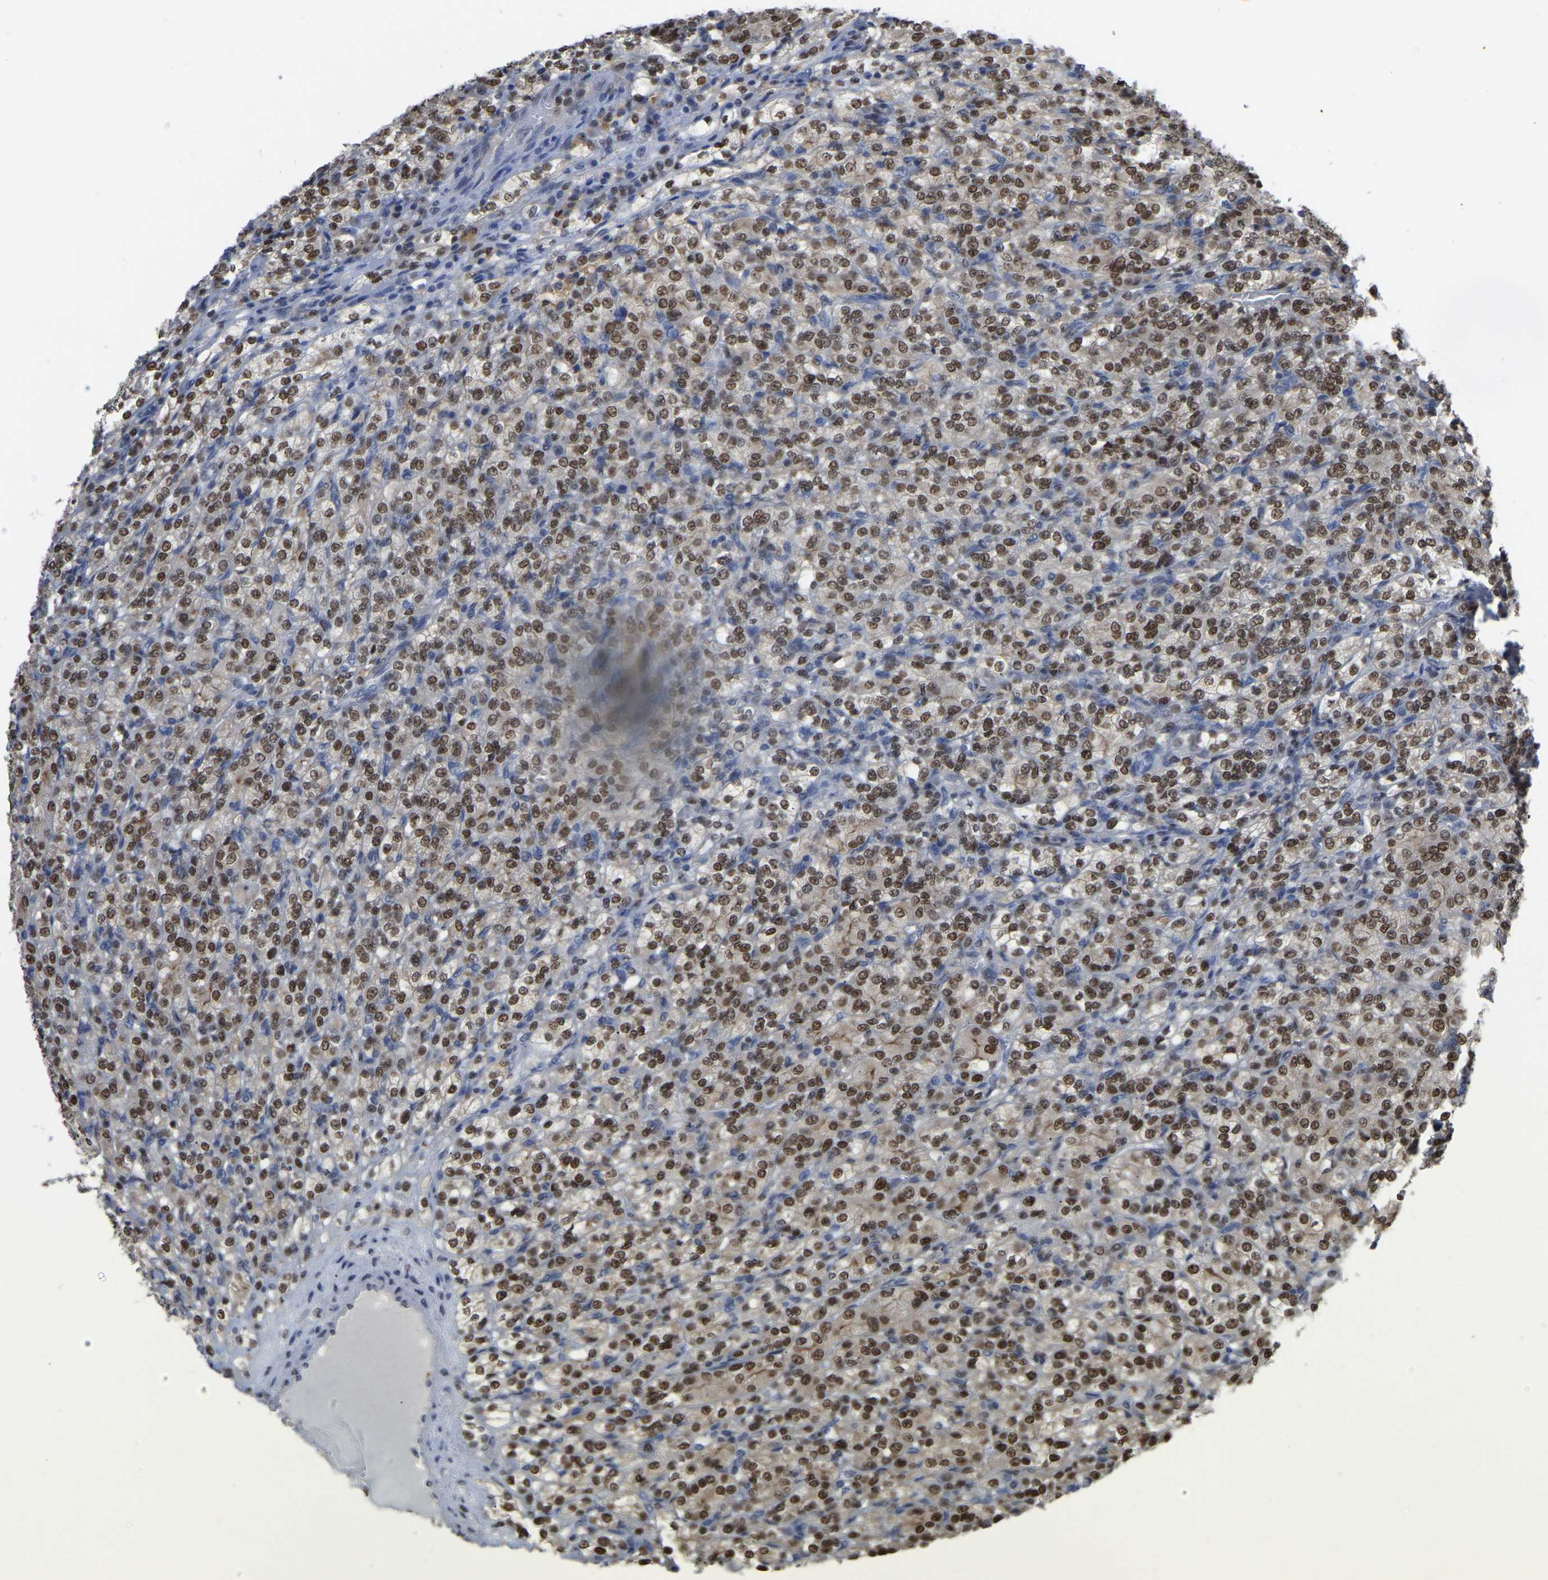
{"staining": {"intensity": "moderate", "quantity": ">75%", "location": "nuclear"}, "tissue": "renal cancer", "cell_type": "Tumor cells", "image_type": "cancer", "snomed": [{"axis": "morphology", "description": "Adenocarcinoma, NOS"}, {"axis": "topography", "description": "Kidney"}], "caption": "Immunohistochemistry (DAB (3,3'-diaminobenzidine)) staining of human renal adenocarcinoma exhibits moderate nuclear protein positivity in about >75% of tumor cells. Using DAB (brown) and hematoxylin (blue) stains, captured at high magnification using brightfield microscopy.", "gene": "KLRG2", "patient": {"sex": "male", "age": 77}}